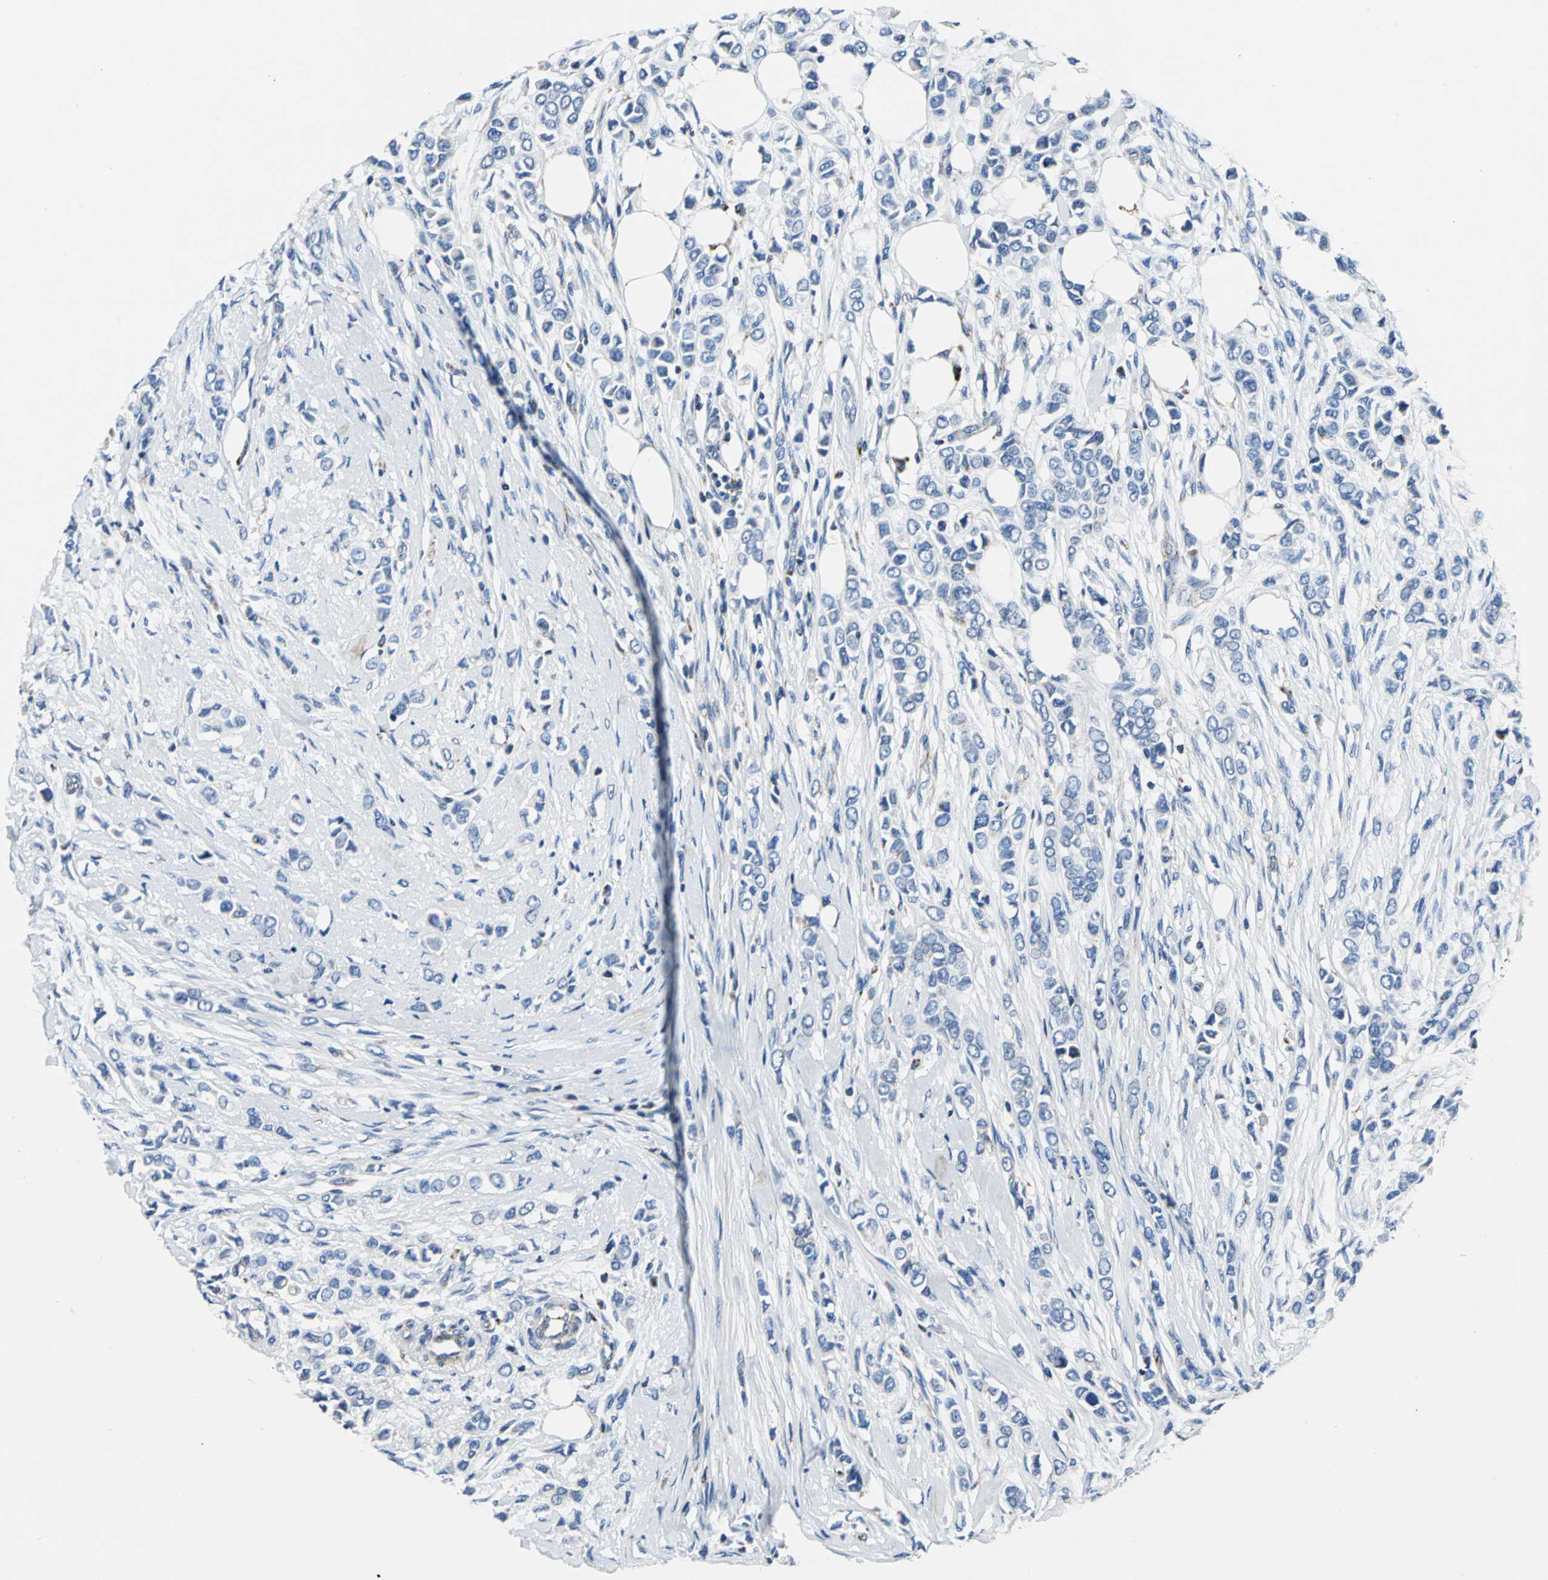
{"staining": {"intensity": "weak", "quantity": "25%-75%", "location": "cytoplasmic/membranous"}, "tissue": "breast cancer", "cell_type": "Tumor cells", "image_type": "cancer", "snomed": [{"axis": "morphology", "description": "Lobular carcinoma"}, {"axis": "topography", "description": "Breast"}], "caption": "Protein expression by immunohistochemistry (IHC) displays weak cytoplasmic/membranous expression in approximately 25%-75% of tumor cells in breast lobular carcinoma.", "gene": "IFI6", "patient": {"sex": "female", "age": 51}}